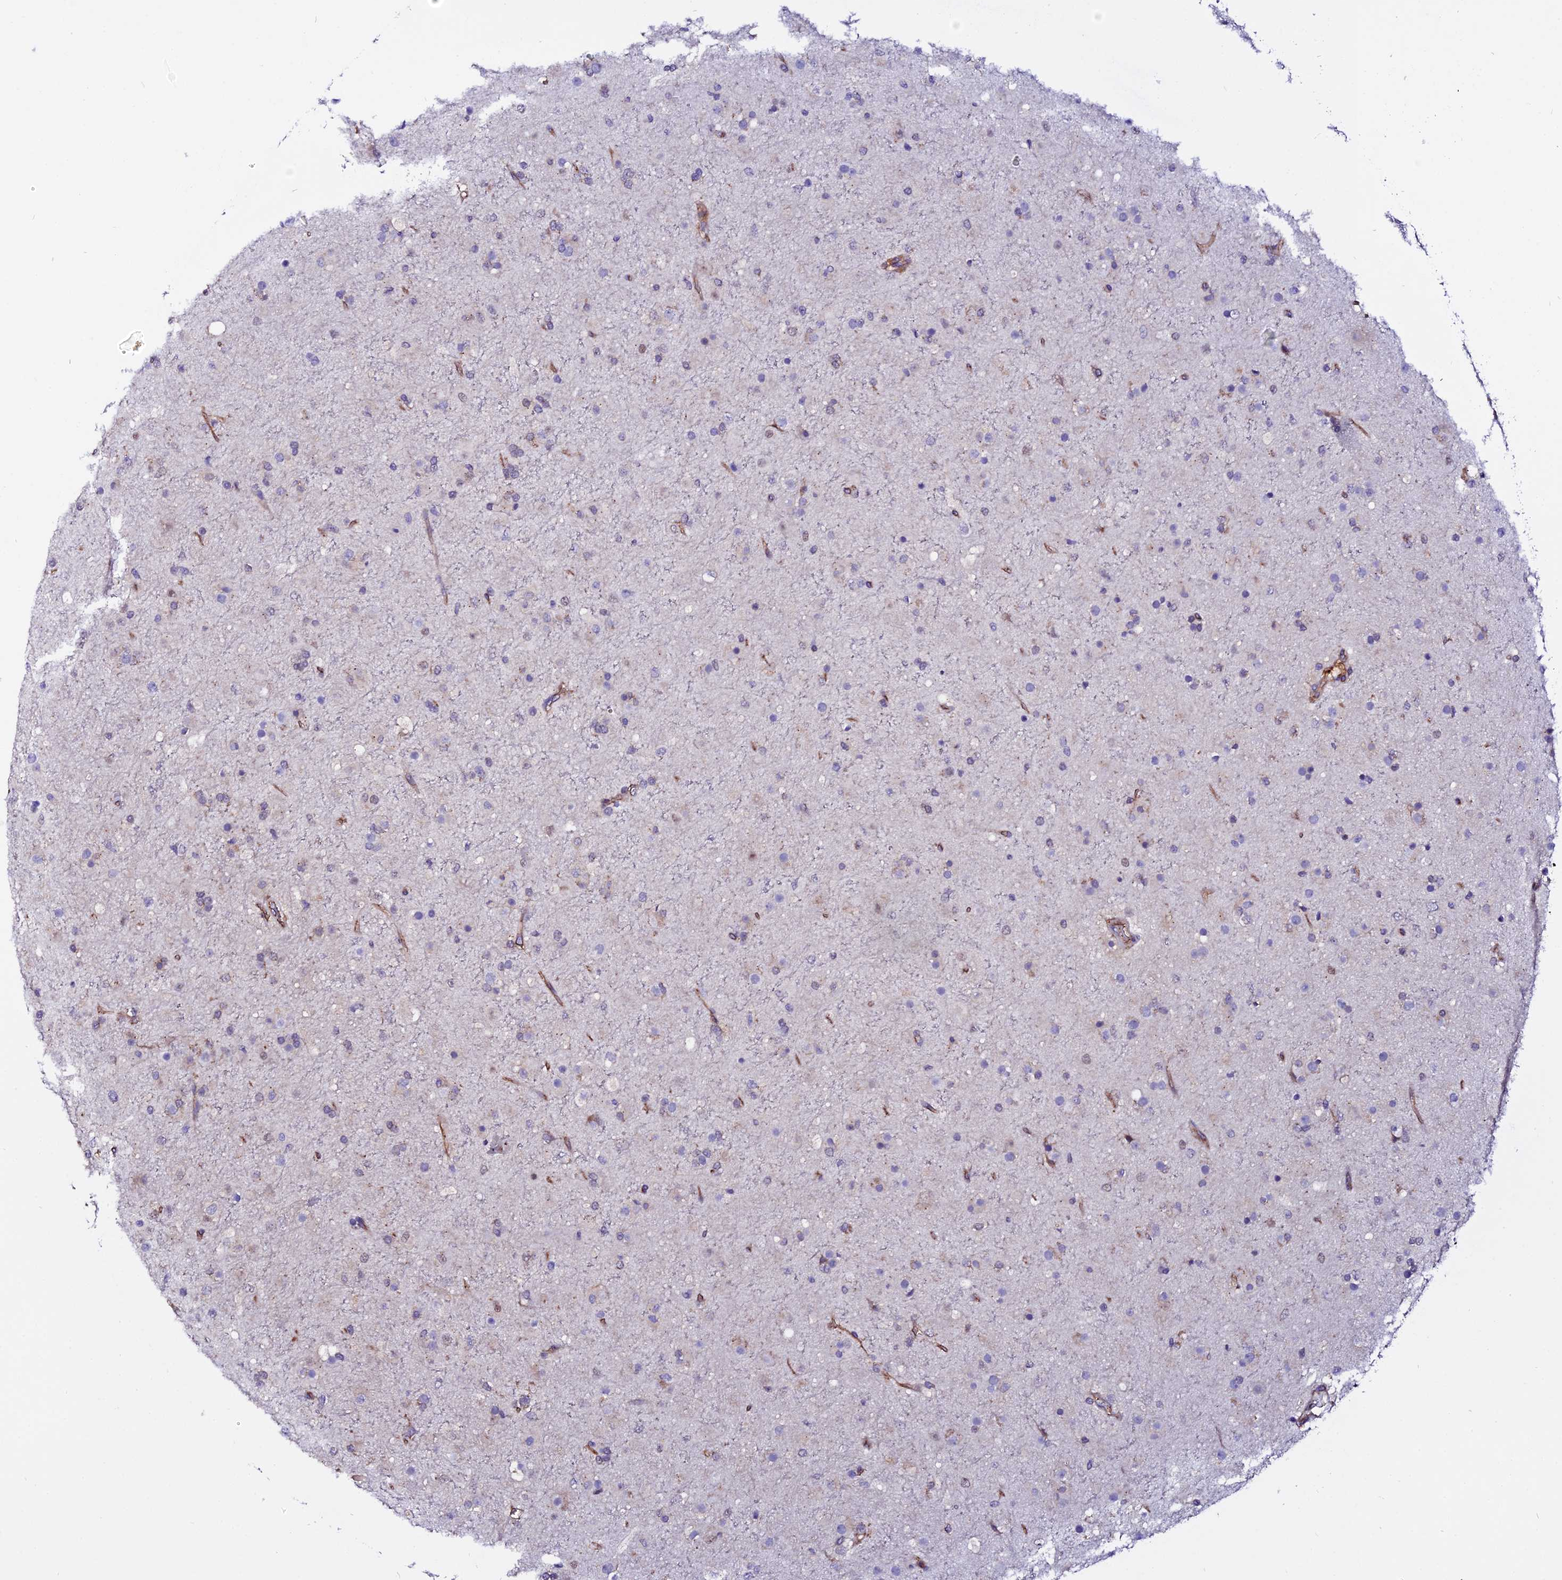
{"staining": {"intensity": "negative", "quantity": "none", "location": "none"}, "tissue": "glioma", "cell_type": "Tumor cells", "image_type": "cancer", "snomed": [{"axis": "morphology", "description": "Glioma, malignant, Low grade"}, {"axis": "topography", "description": "Brain"}], "caption": "Protein analysis of glioma reveals no significant positivity in tumor cells. The staining was performed using DAB (3,3'-diaminobenzidine) to visualize the protein expression in brown, while the nuclei were stained in blue with hematoxylin (Magnification: 20x).", "gene": "USP17L15", "patient": {"sex": "male", "age": 65}}